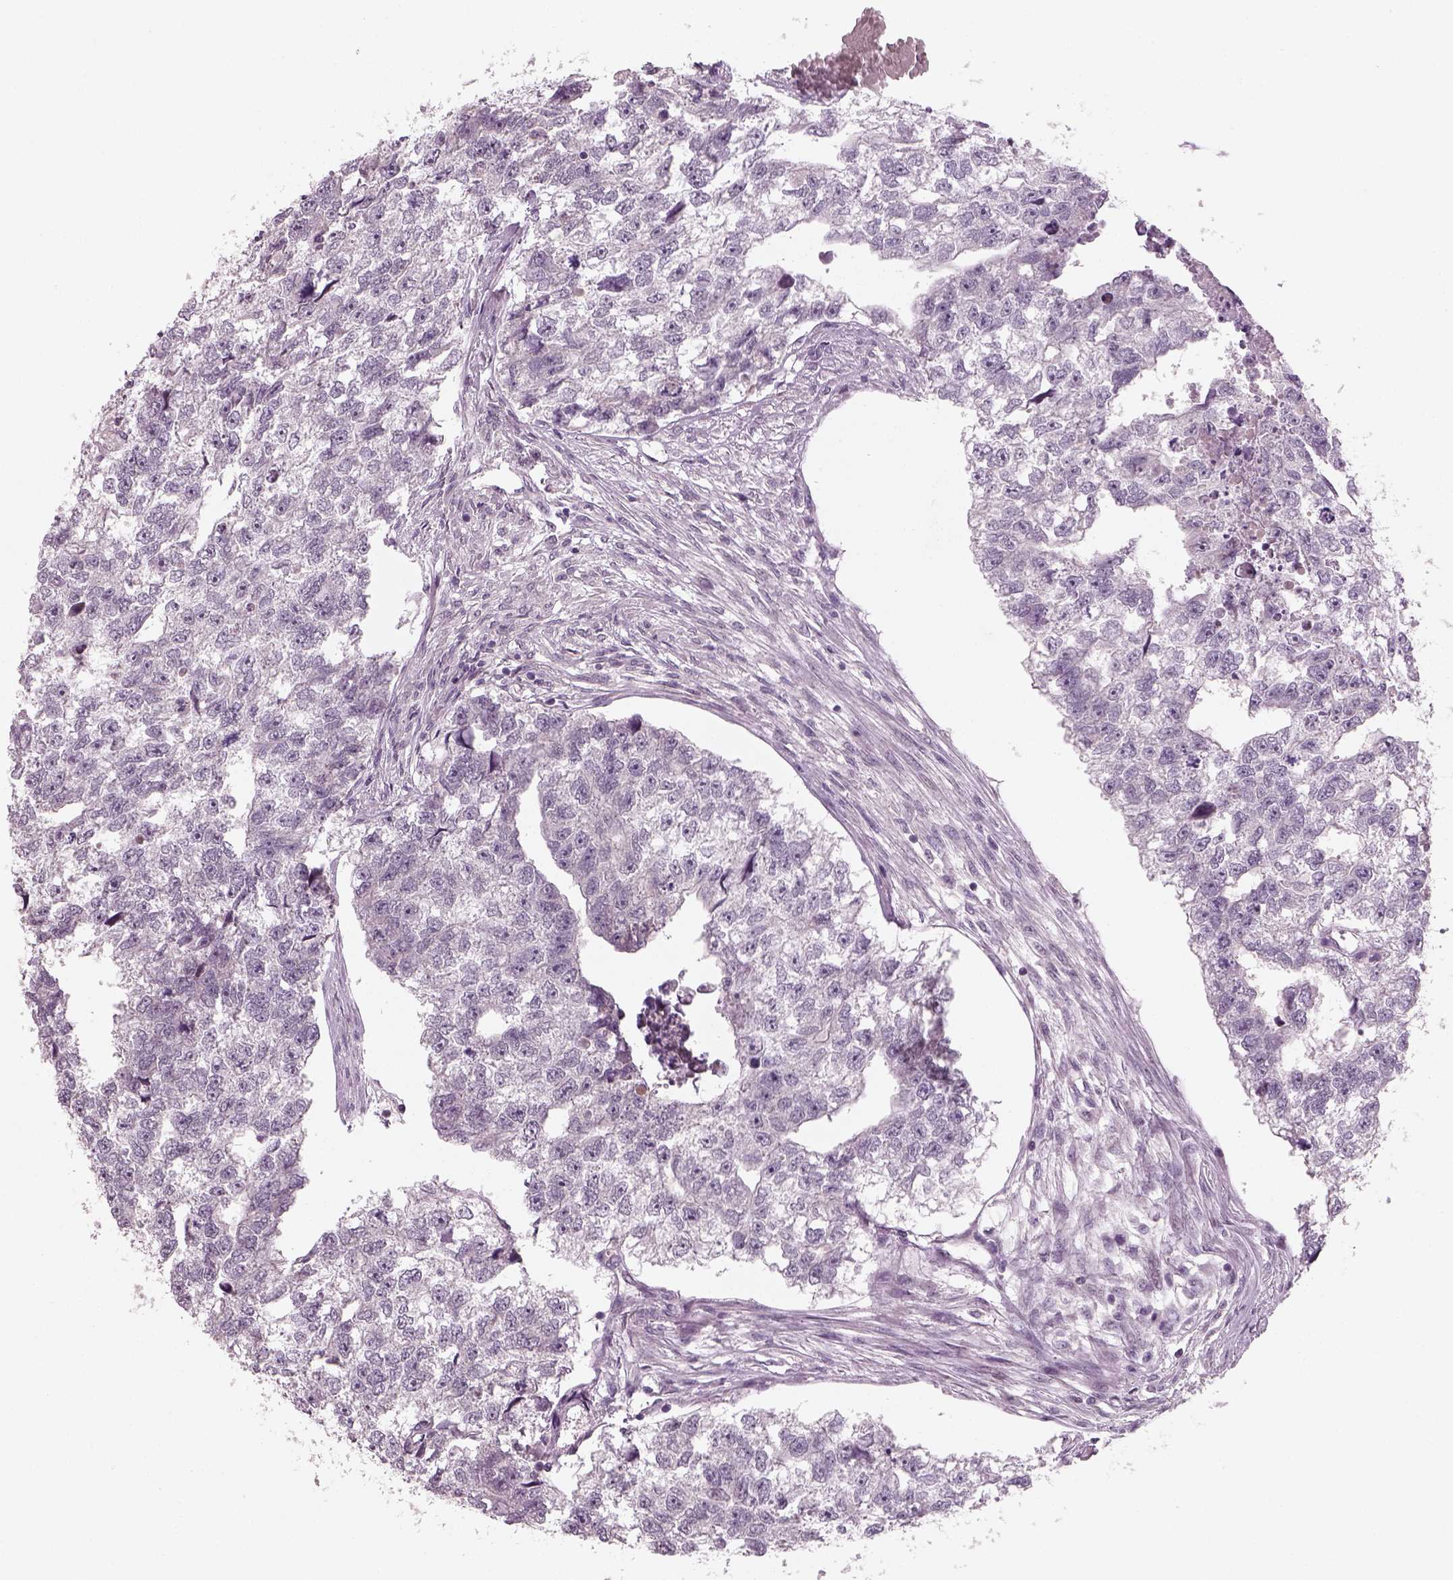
{"staining": {"intensity": "negative", "quantity": "none", "location": "none"}, "tissue": "testis cancer", "cell_type": "Tumor cells", "image_type": "cancer", "snomed": [{"axis": "morphology", "description": "Carcinoma, Embryonal, NOS"}, {"axis": "morphology", "description": "Teratoma, malignant, NOS"}, {"axis": "topography", "description": "Testis"}], "caption": "An immunohistochemistry (IHC) histopathology image of testis cancer (malignant teratoma) is shown. There is no staining in tumor cells of testis cancer (malignant teratoma).", "gene": "PENK", "patient": {"sex": "male", "age": 44}}